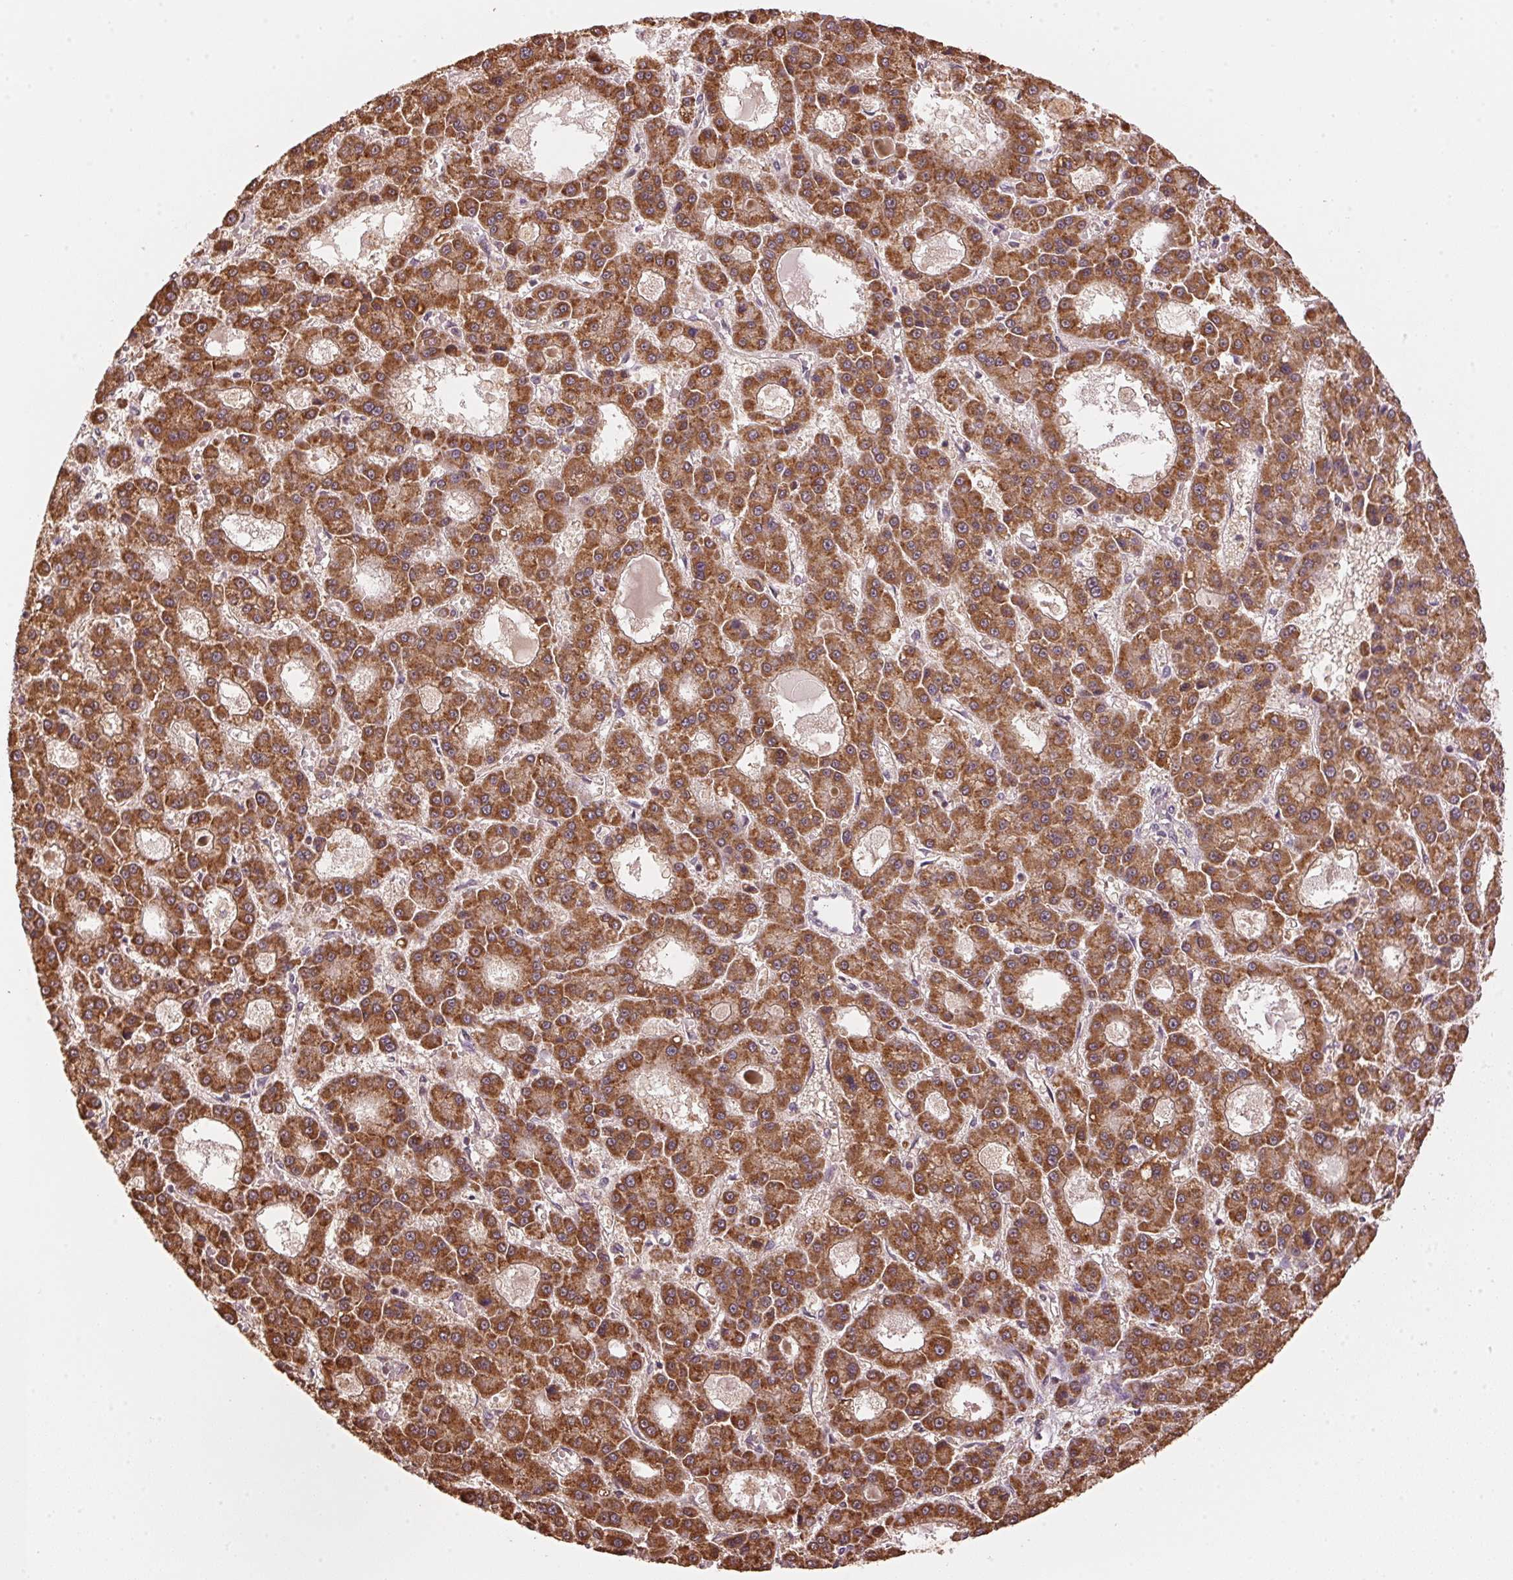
{"staining": {"intensity": "strong", "quantity": ">75%", "location": "cytoplasmic/membranous"}, "tissue": "liver cancer", "cell_type": "Tumor cells", "image_type": "cancer", "snomed": [{"axis": "morphology", "description": "Carcinoma, Hepatocellular, NOS"}, {"axis": "topography", "description": "Liver"}], "caption": "Immunohistochemical staining of human liver hepatocellular carcinoma exhibits high levels of strong cytoplasmic/membranous protein expression in approximately >75% of tumor cells.", "gene": "ARHGAP6", "patient": {"sex": "male", "age": 70}}